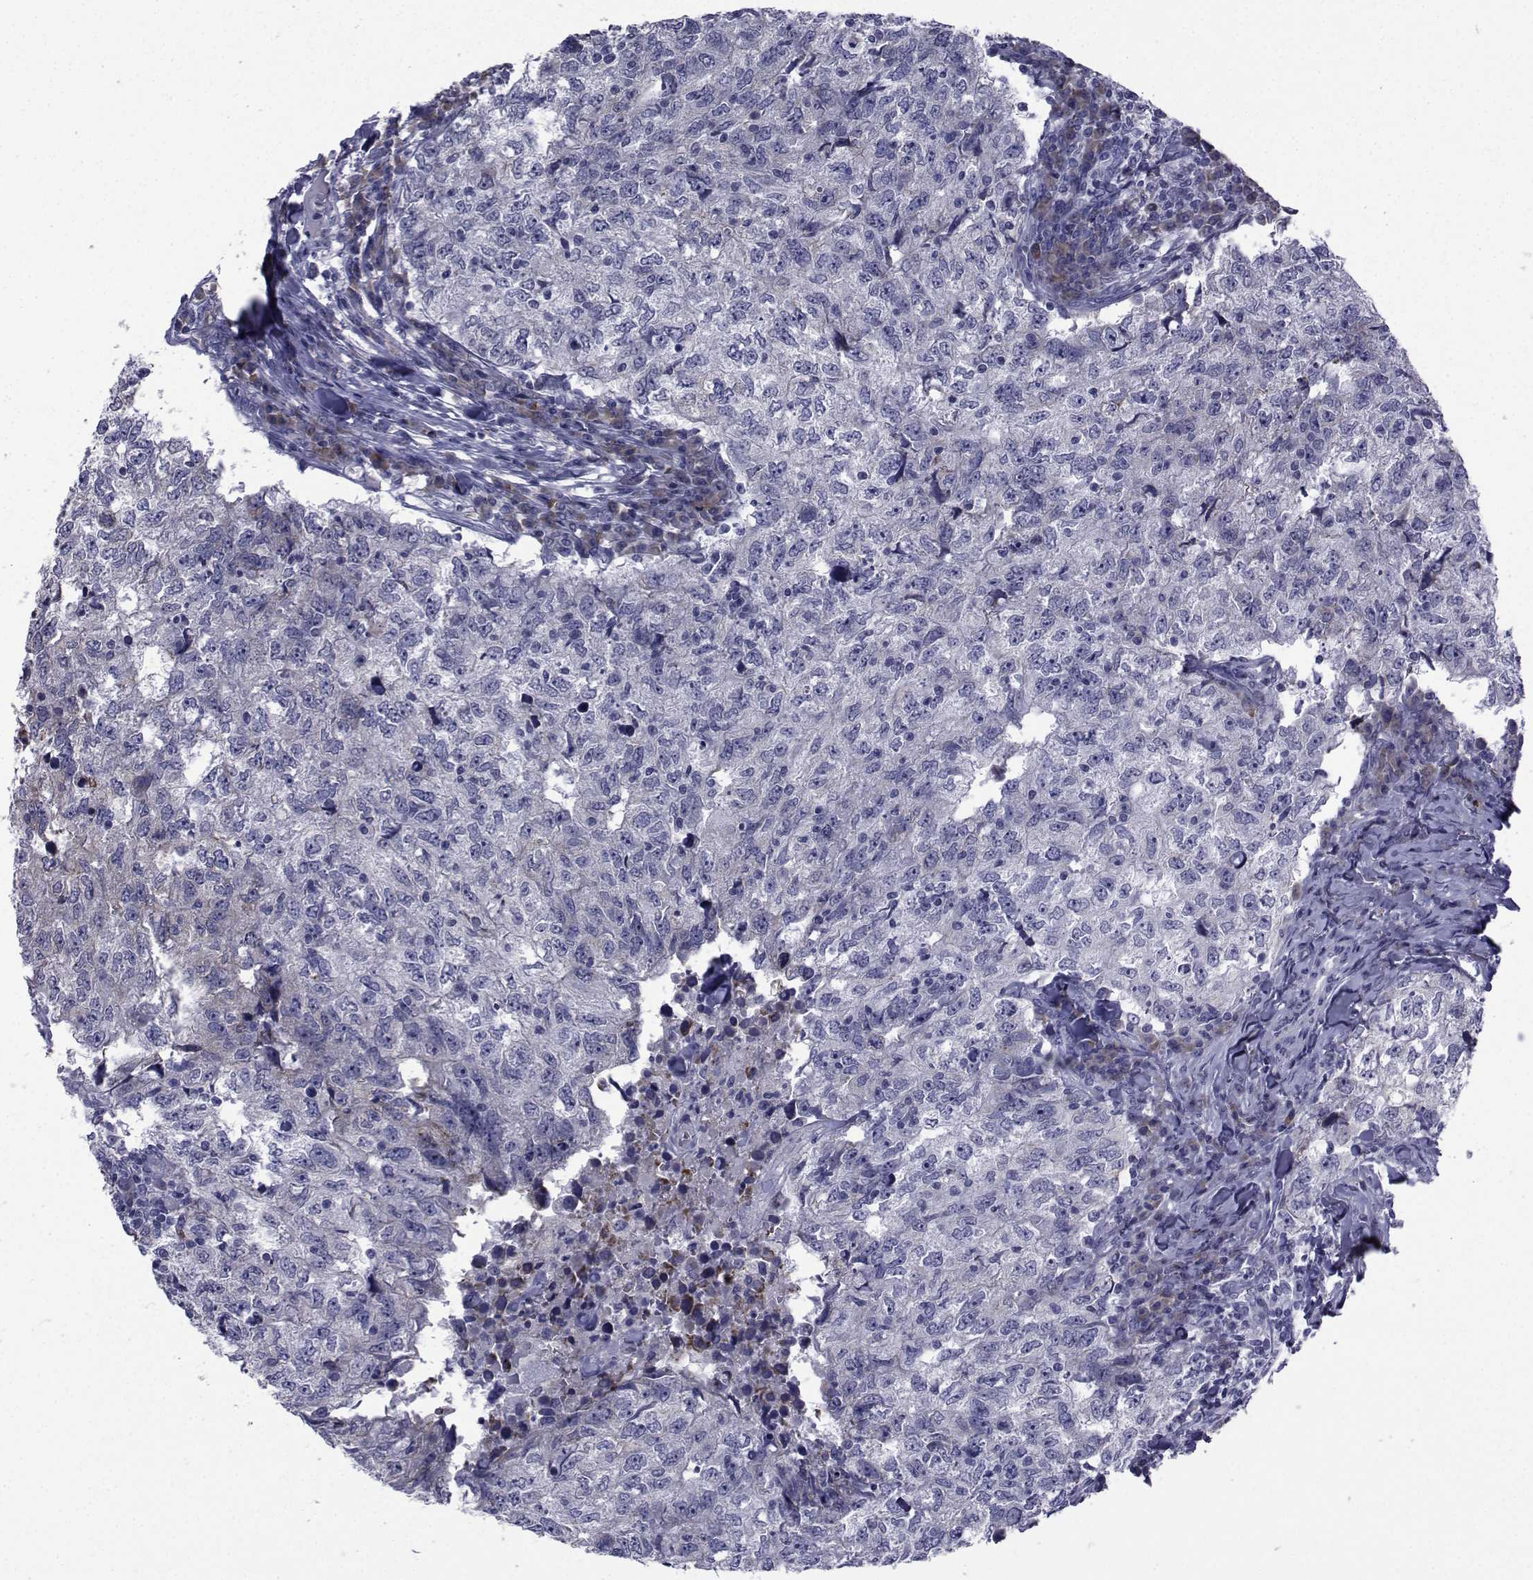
{"staining": {"intensity": "negative", "quantity": "none", "location": "none"}, "tissue": "breast cancer", "cell_type": "Tumor cells", "image_type": "cancer", "snomed": [{"axis": "morphology", "description": "Duct carcinoma"}, {"axis": "topography", "description": "Breast"}], "caption": "There is no significant positivity in tumor cells of breast cancer (intraductal carcinoma). The staining was performed using DAB (3,3'-diaminobenzidine) to visualize the protein expression in brown, while the nuclei were stained in blue with hematoxylin (Magnification: 20x).", "gene": "ROPN1", "patient": {"sex": "female", "age": 30}}